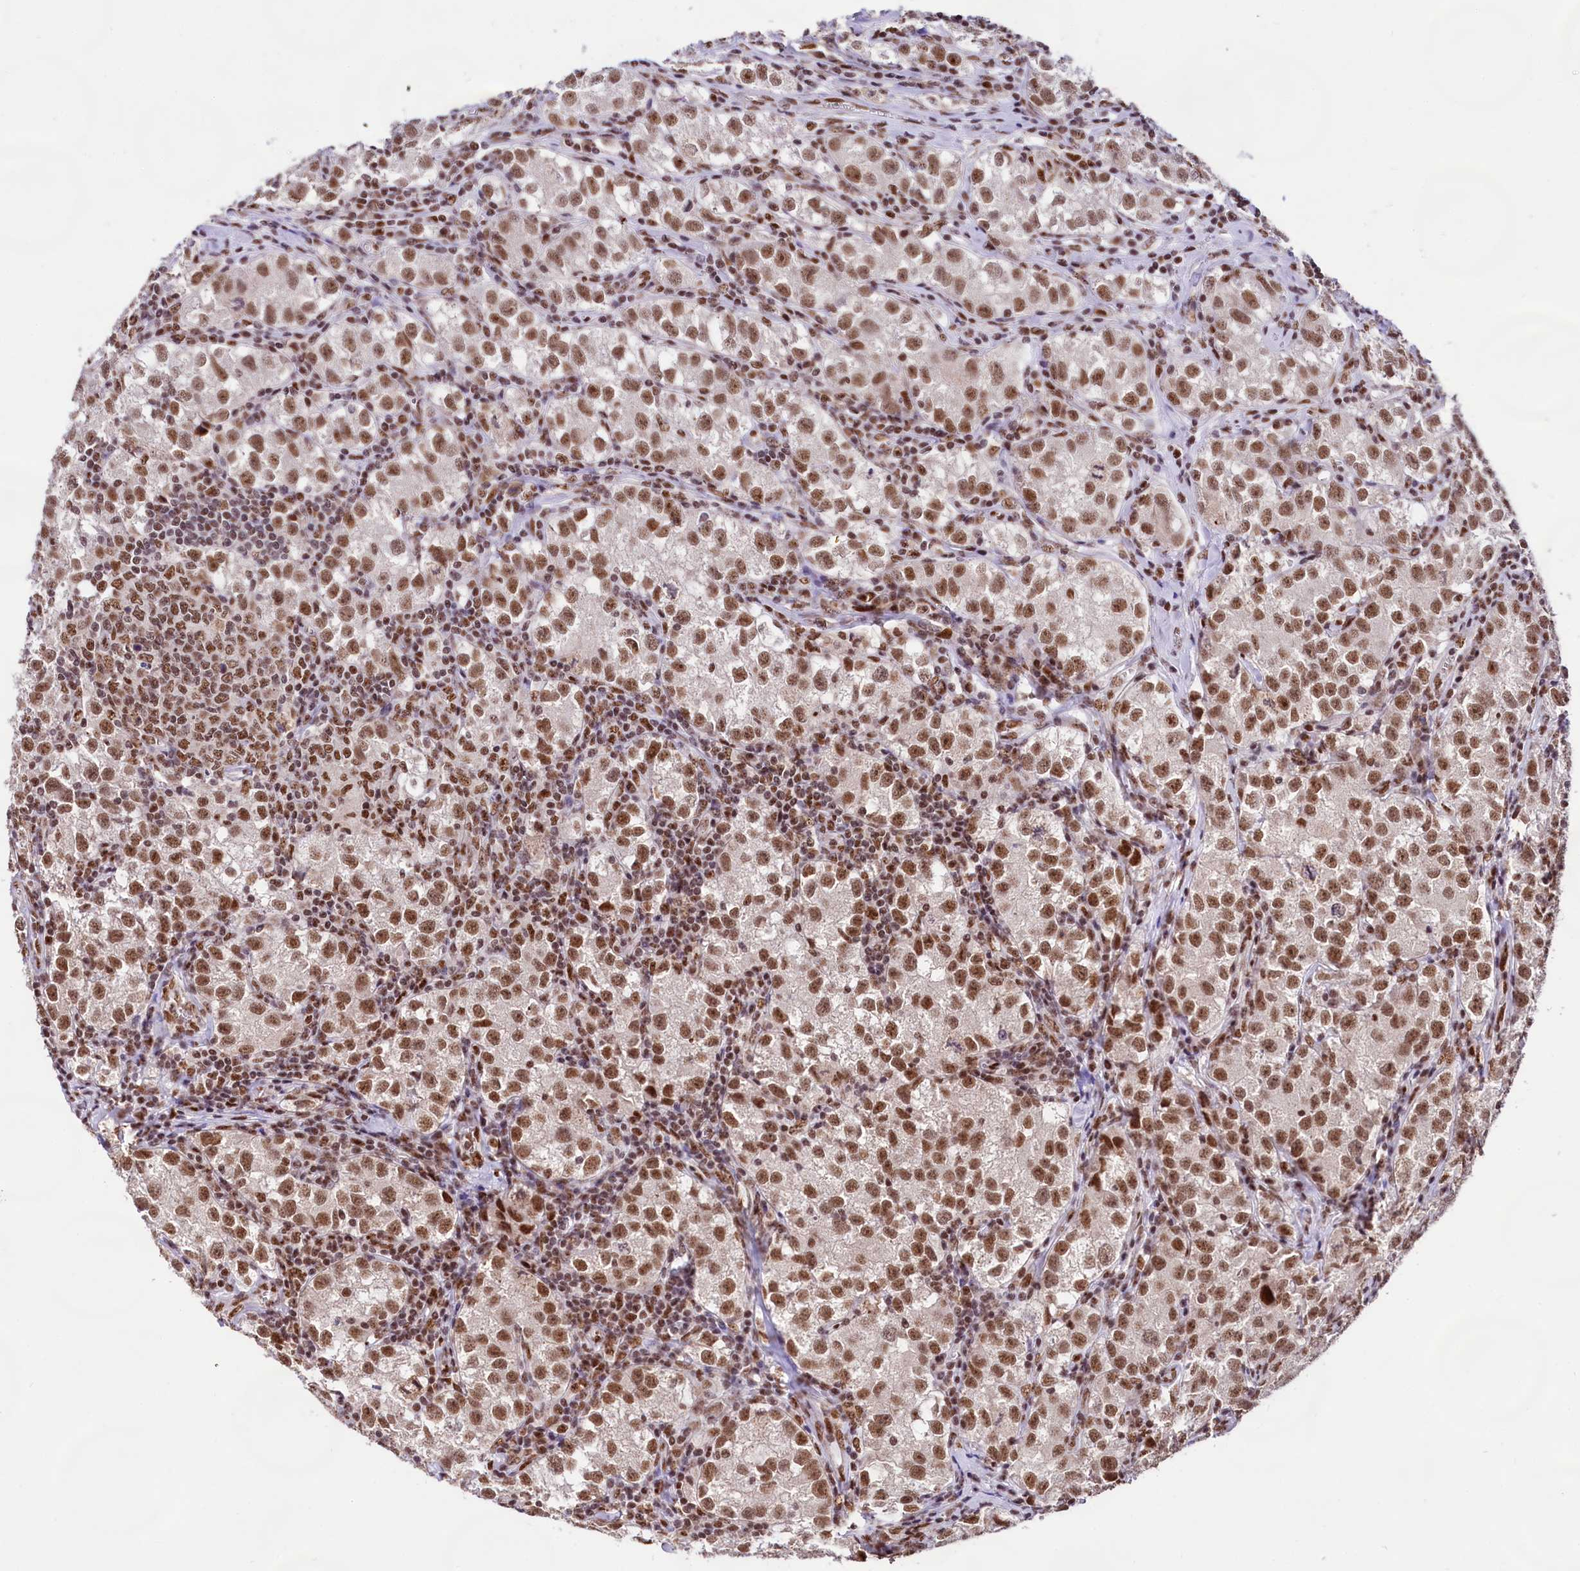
{"staining": {"intensity": "moderate", "quantity": ">75%", "location": "nuclear"}, "tissue": "testis cancer", "cell_type": "Tumor cells", "image_type": "cancer", "snomed": [{"axis": "morphology", "description": "Seminoma, NOS"}, {"axis": "morphology", "description": "Carcinoma, Embryonal, NOS"}, {"axis": "topography", "description": "Testis"}], "caption": "Protein analysis of testis cancer tissue reveals moderate nuclear expression in about >75% of tumor cells.", "gene": "HIRA", "patient": {"sex": "male", "age": 43}}